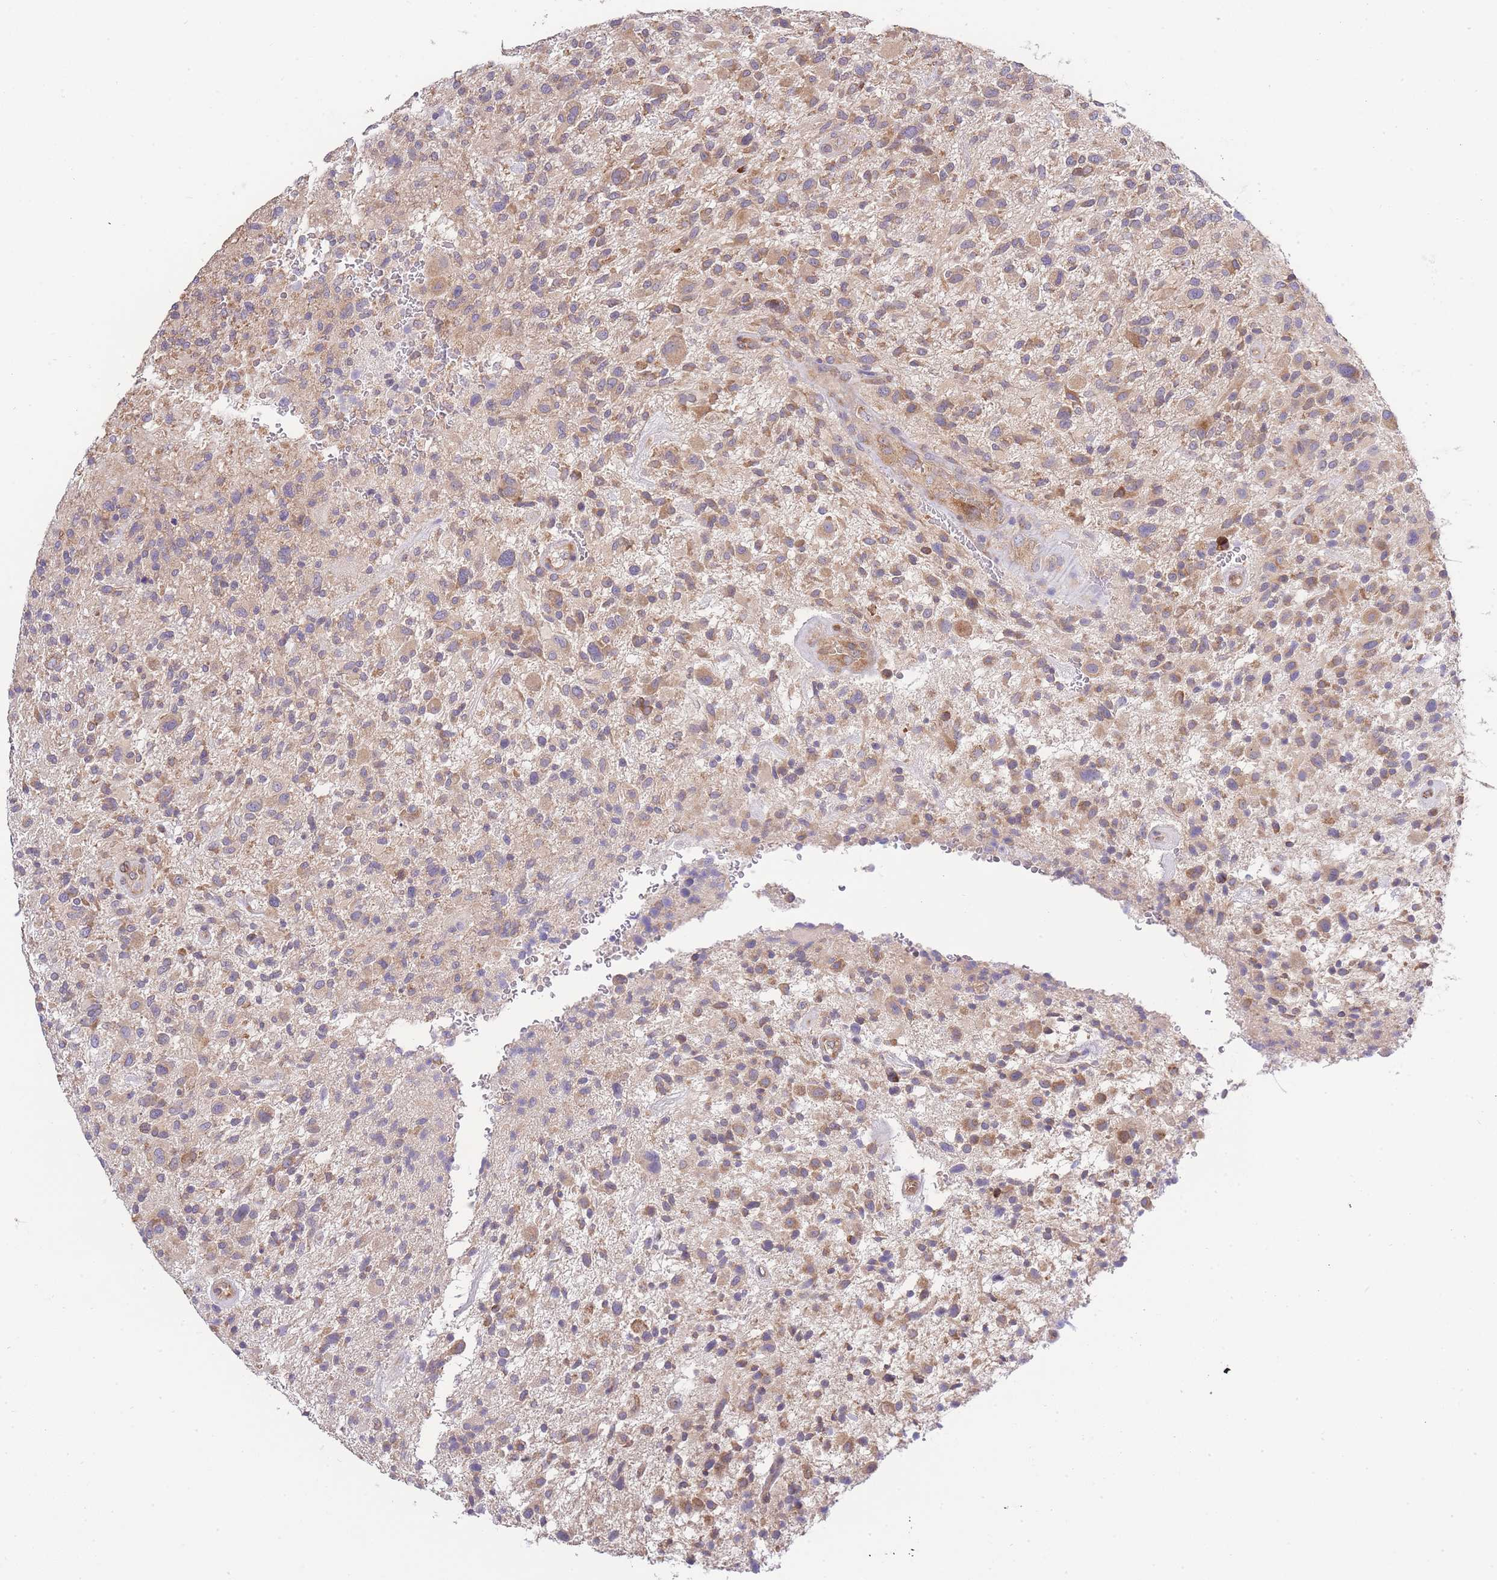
{"staining": {"intensity": "moderate", "quantity": ">75%", "location": "cytoplasmic/membranous"}, "tissue": "glioma", "cell_type": "Tumor cells", "image_type": "cancer", "snomed": [{"axis": "morphology", "description": "Glioma, malignant, High grade"}, {"axis": "topography", "description": "Brain"}], "caption": "Immunohistochemistry (IHC) (DAB) staining of human malignant glioma (high-grade) demonstrates moderate cytoplasmic/membranous protein expression in approximately >75% of tumor cells.", "gene": "BEX1", "patient": {"sex": "male", "age": 47}}